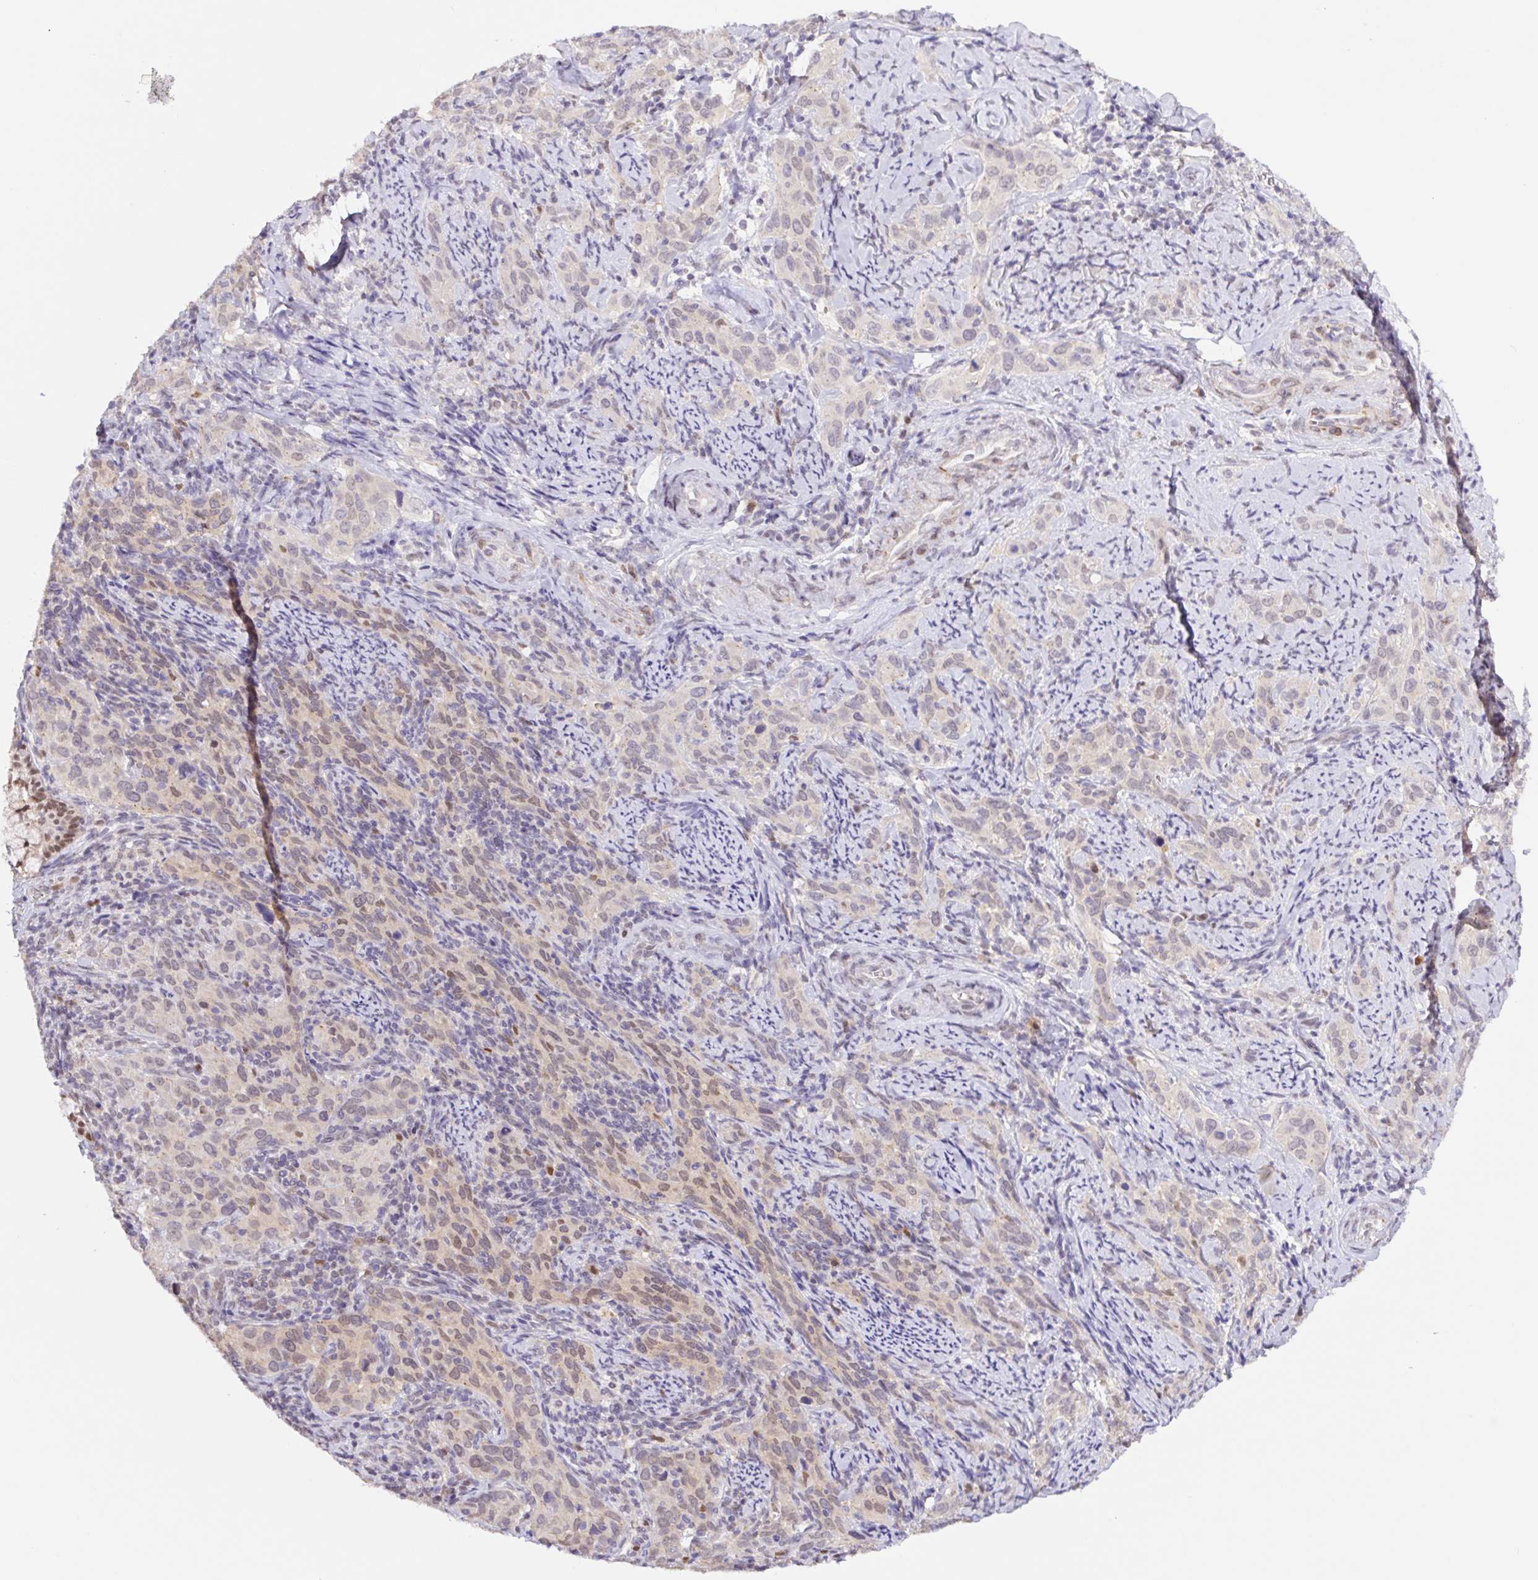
{"staining": {"intensity": "weak", "quantity": "<25%", "location": "nuclear"}, "tissue": "cervical cancer", "cell_type": "Tumor cells", "image_type": "cancer", "snomed": [{"axis": "morphology", "description": "Squamous cell carcinoma, NOS"}, {"axis": "topography", "description": "Cervix"}], "caption": "Squamous cell carcinoma (cervical) stained for a protein using immunohistochemistry (IHC) reveals no staining tumor cells.", "gene": "L3MBTL4", "patient": {"sex": "female", "age": 51}}